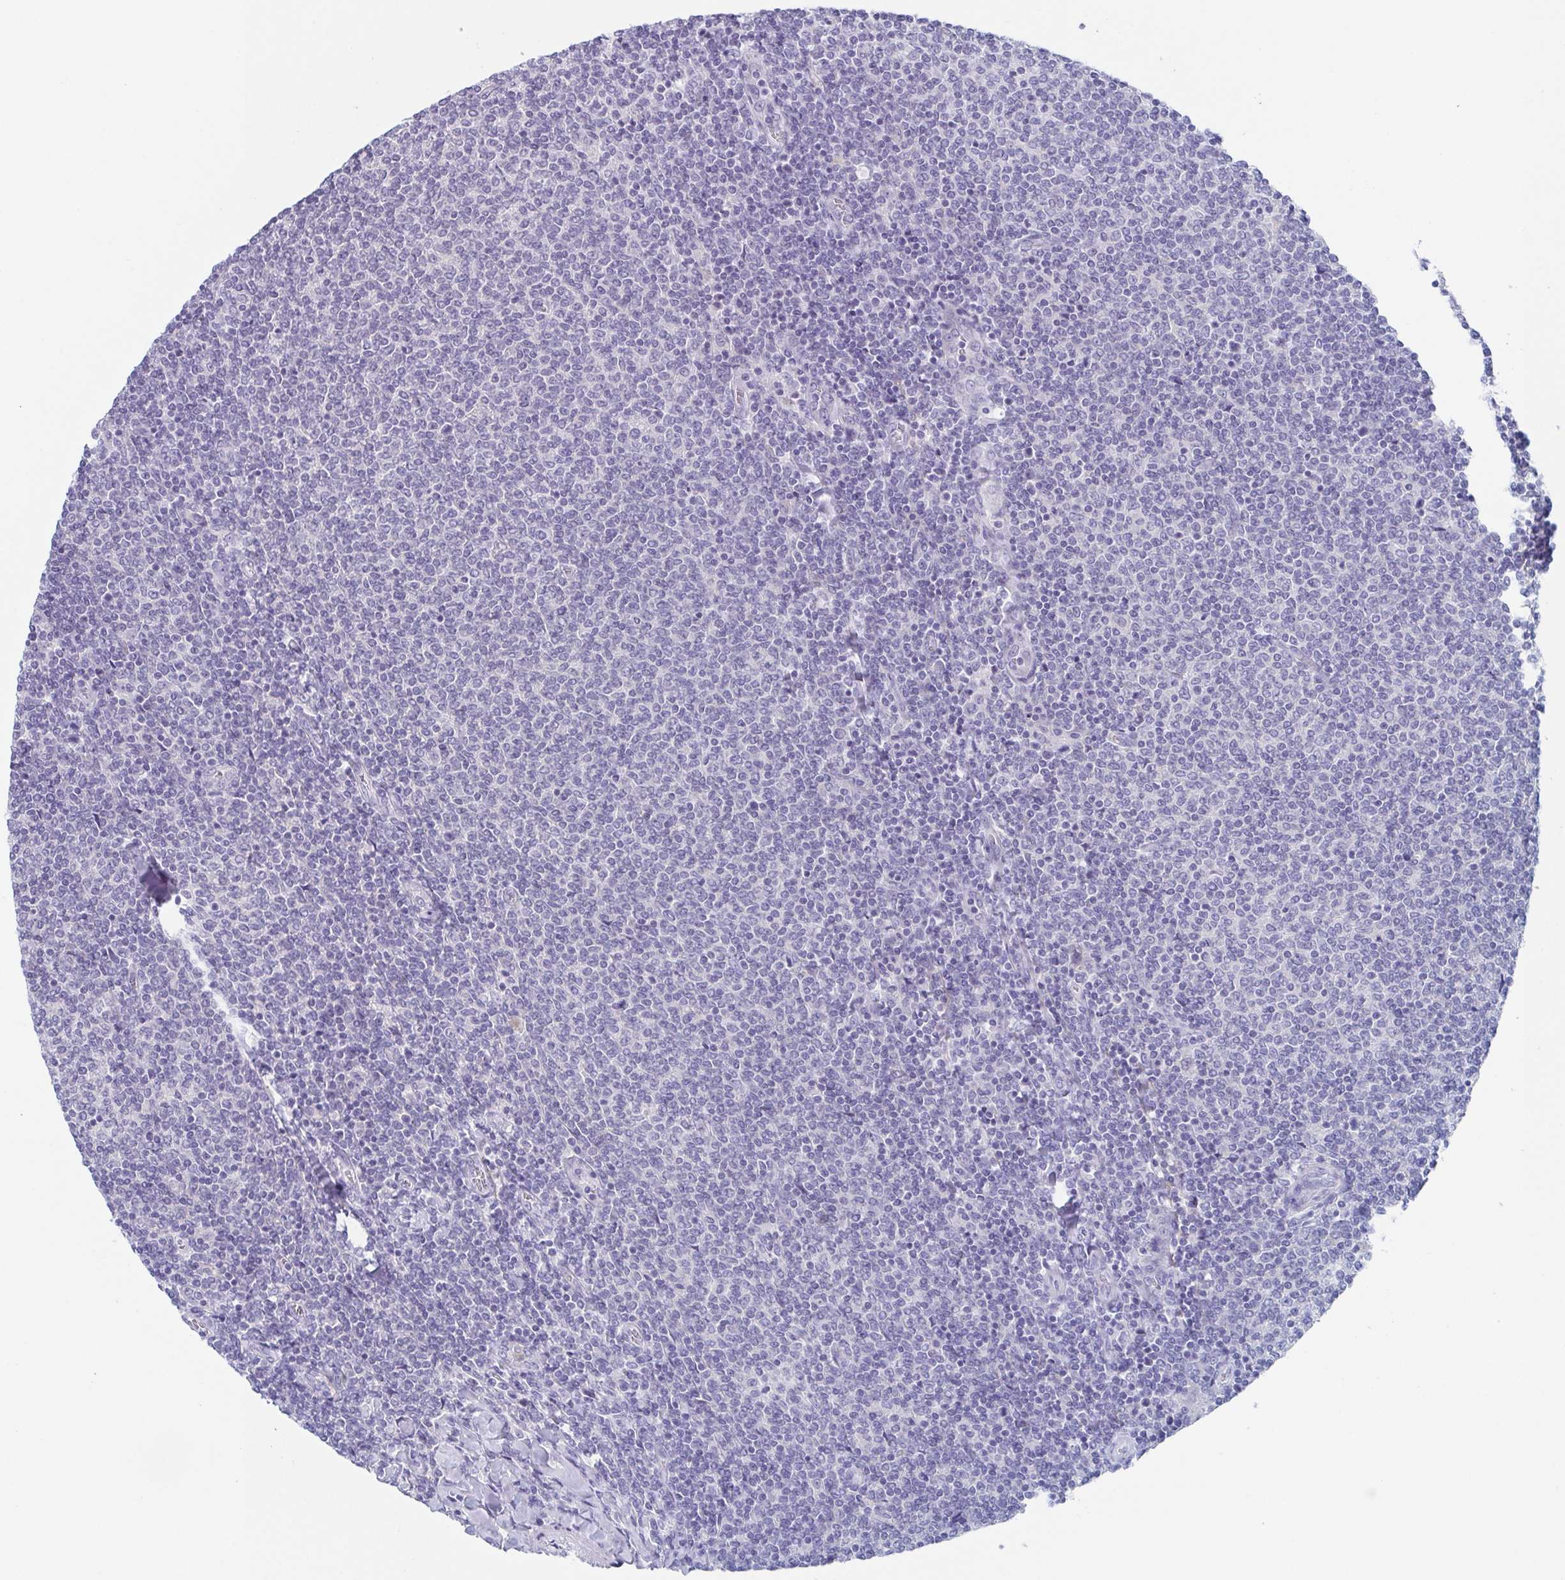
{"staining": {"intensity": "negative", "quantity": "none", "location": "none"}, "tissue": "lymphoma", "cell_type": "Tumor cells", "image_type": "cancer", "snomed": [{"axis": "morphology", "description": "Malignant lymphoma, non-Hodgkin's type, Low grade"}, {"axis": "topography", "description": "Lymph node"}], "caption": "The histopathology image exhibits no staining of tumor cells in lymphoma.", "gene": "LYRM2", "patient": {"sex": "male", "age": 52}}